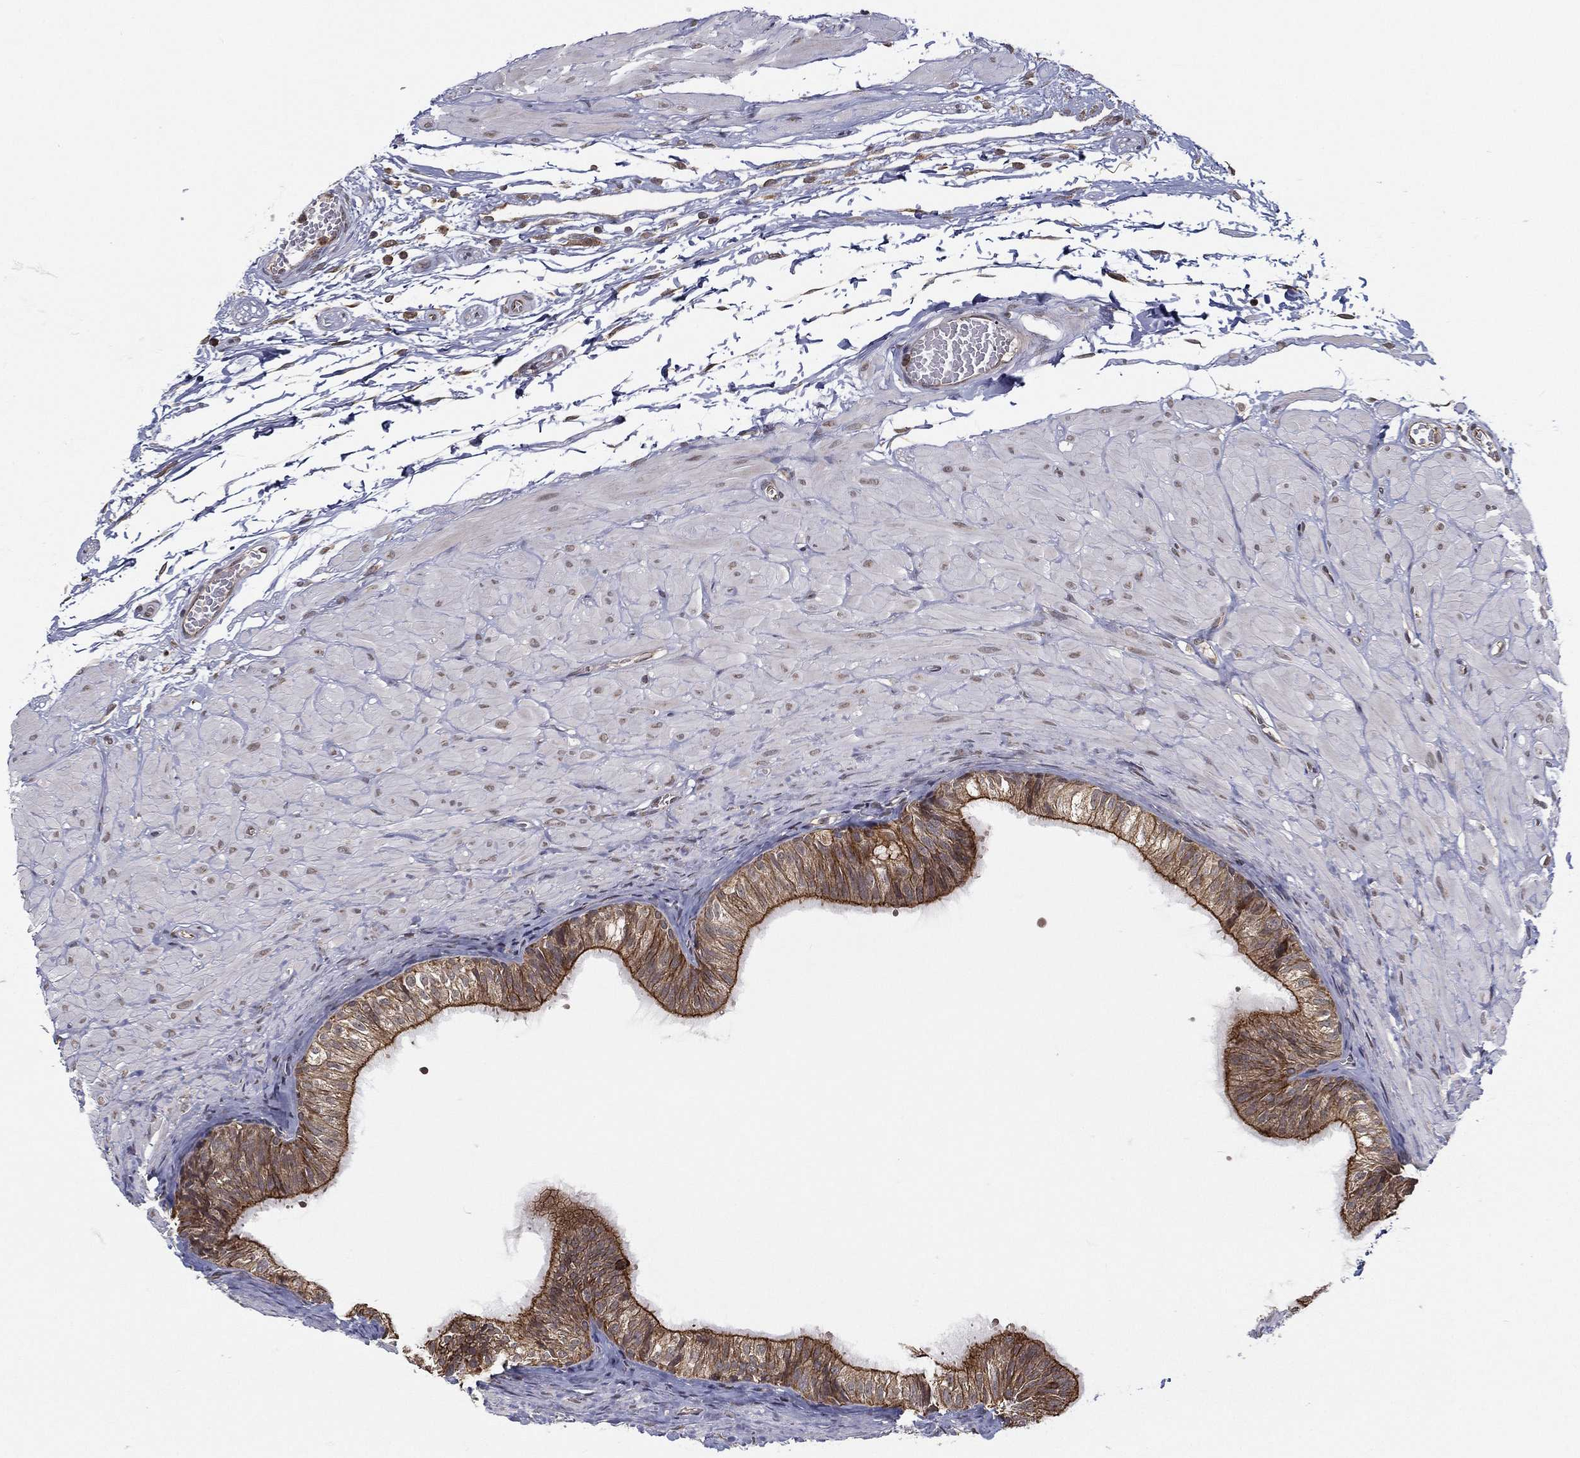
{"staining": {"intensity": "moderate", "quantity": "25%-75%", "location": "cytoplasmic/membranous"}, "tissue": "epididymis", "cell_type": "Glandular cells", "image_type": "normal", "snomed": [{"axis": "morphology", "description": "Normal tissue, NOS"}, {"axis": "topography", "description": "Epididymis"}, {"axis": "topography", "description": "Vas deferens"}], "caption": "The image exhibits immunohistochemical staining of unremarkable epididymis. There is moderate cytoplasmic/membranous expression is present in approximately 25%-75% of glandular cells.", "gene": "UACA", "patient": {"sex": "male", "age": 23}}